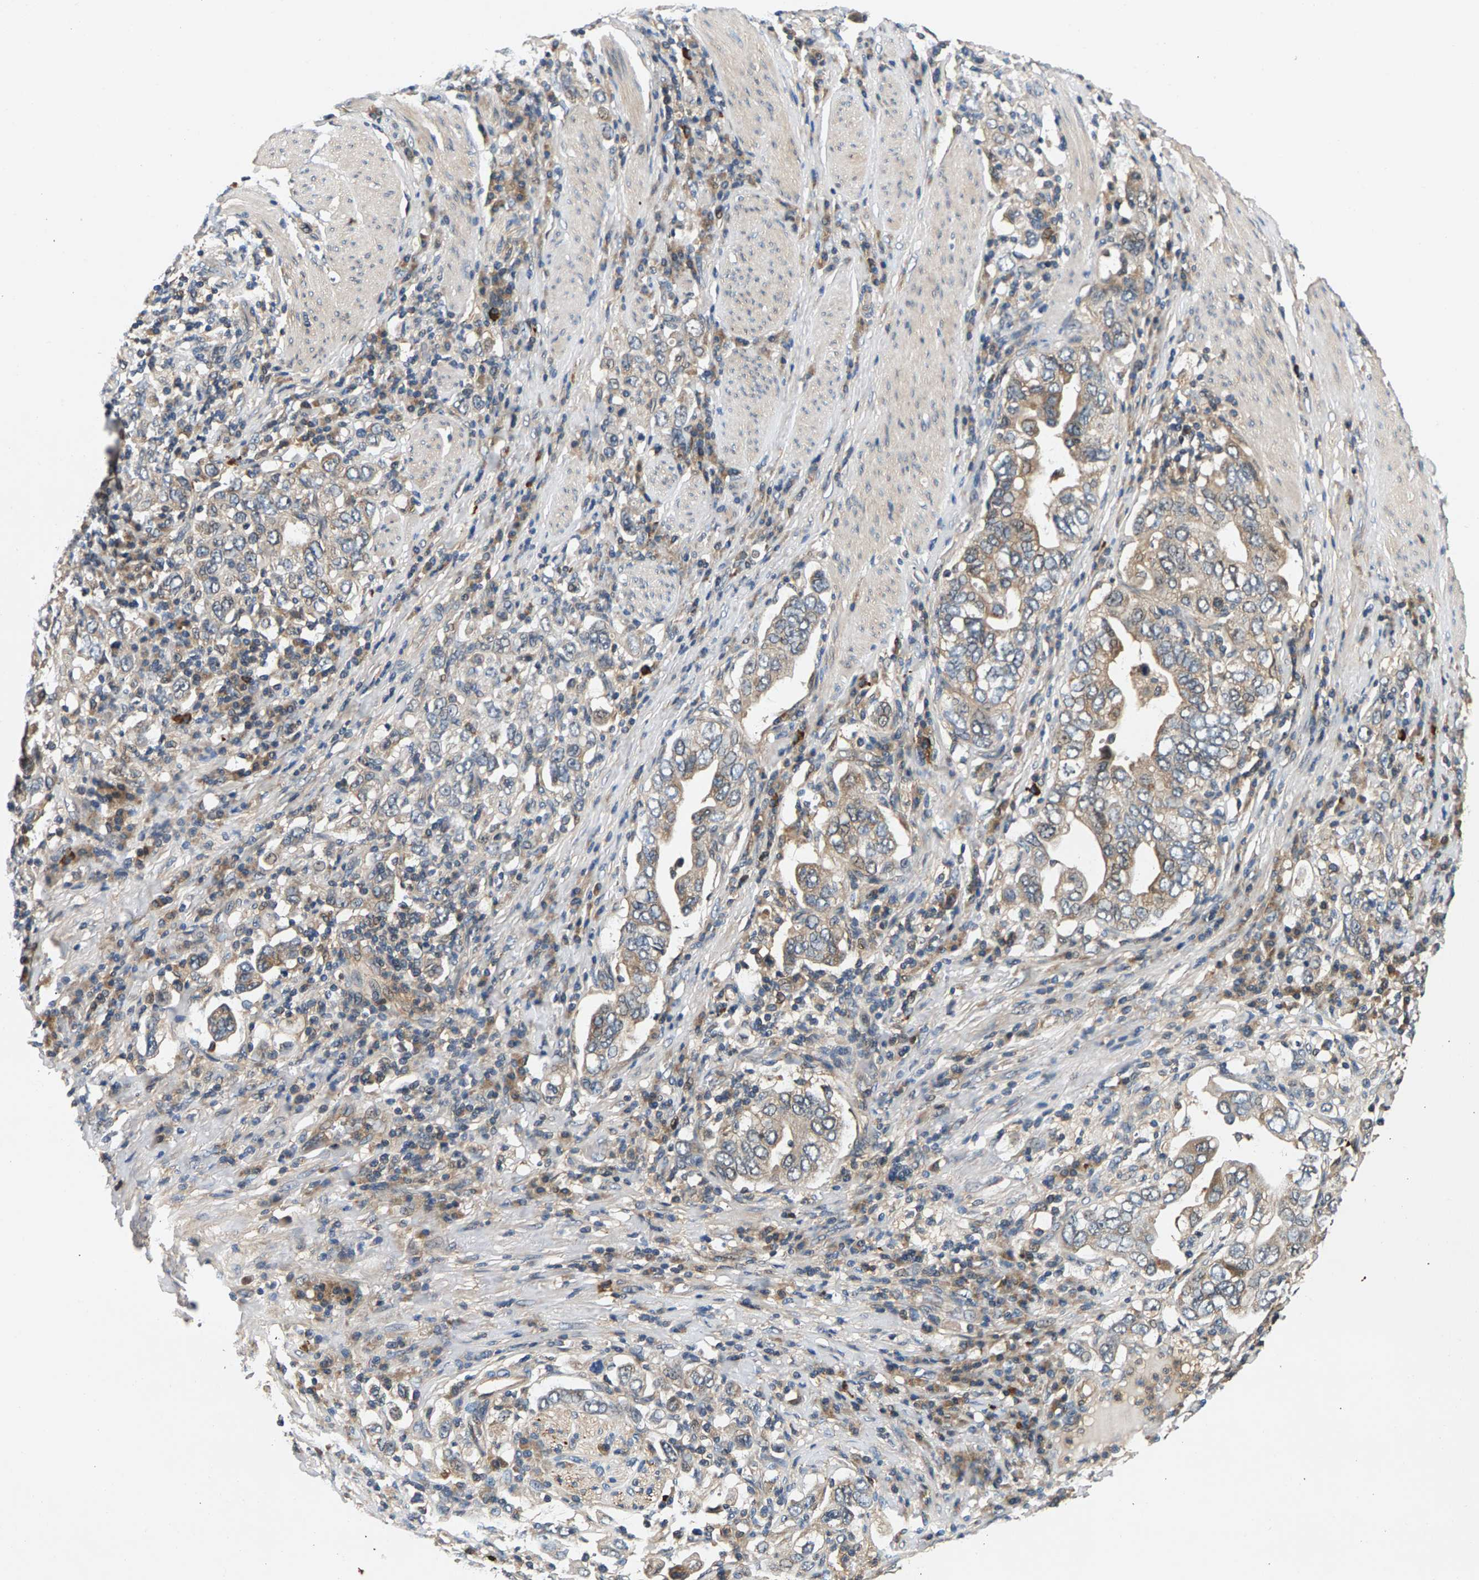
{"staining": {"intensity": "weak", "quantity": "<25%", "location": "cytoplasmic/membranous"}, "tissue": "stomach cancer", "cell_type": "Tumor cells", "image_type": "cancer", "snomed": [{"axis": "morphology", "description": "Adenocarcinoma, NOS"}, {"axis": "topography", "description": "Stomach, upper"}], "caption": "The IHC micrograph has no significant expression in tumor cells of stomach cancer (adenocarcinoma) tissue.", "gene": "FAM78A", "patient": {"sex": "male", "age": 62}}